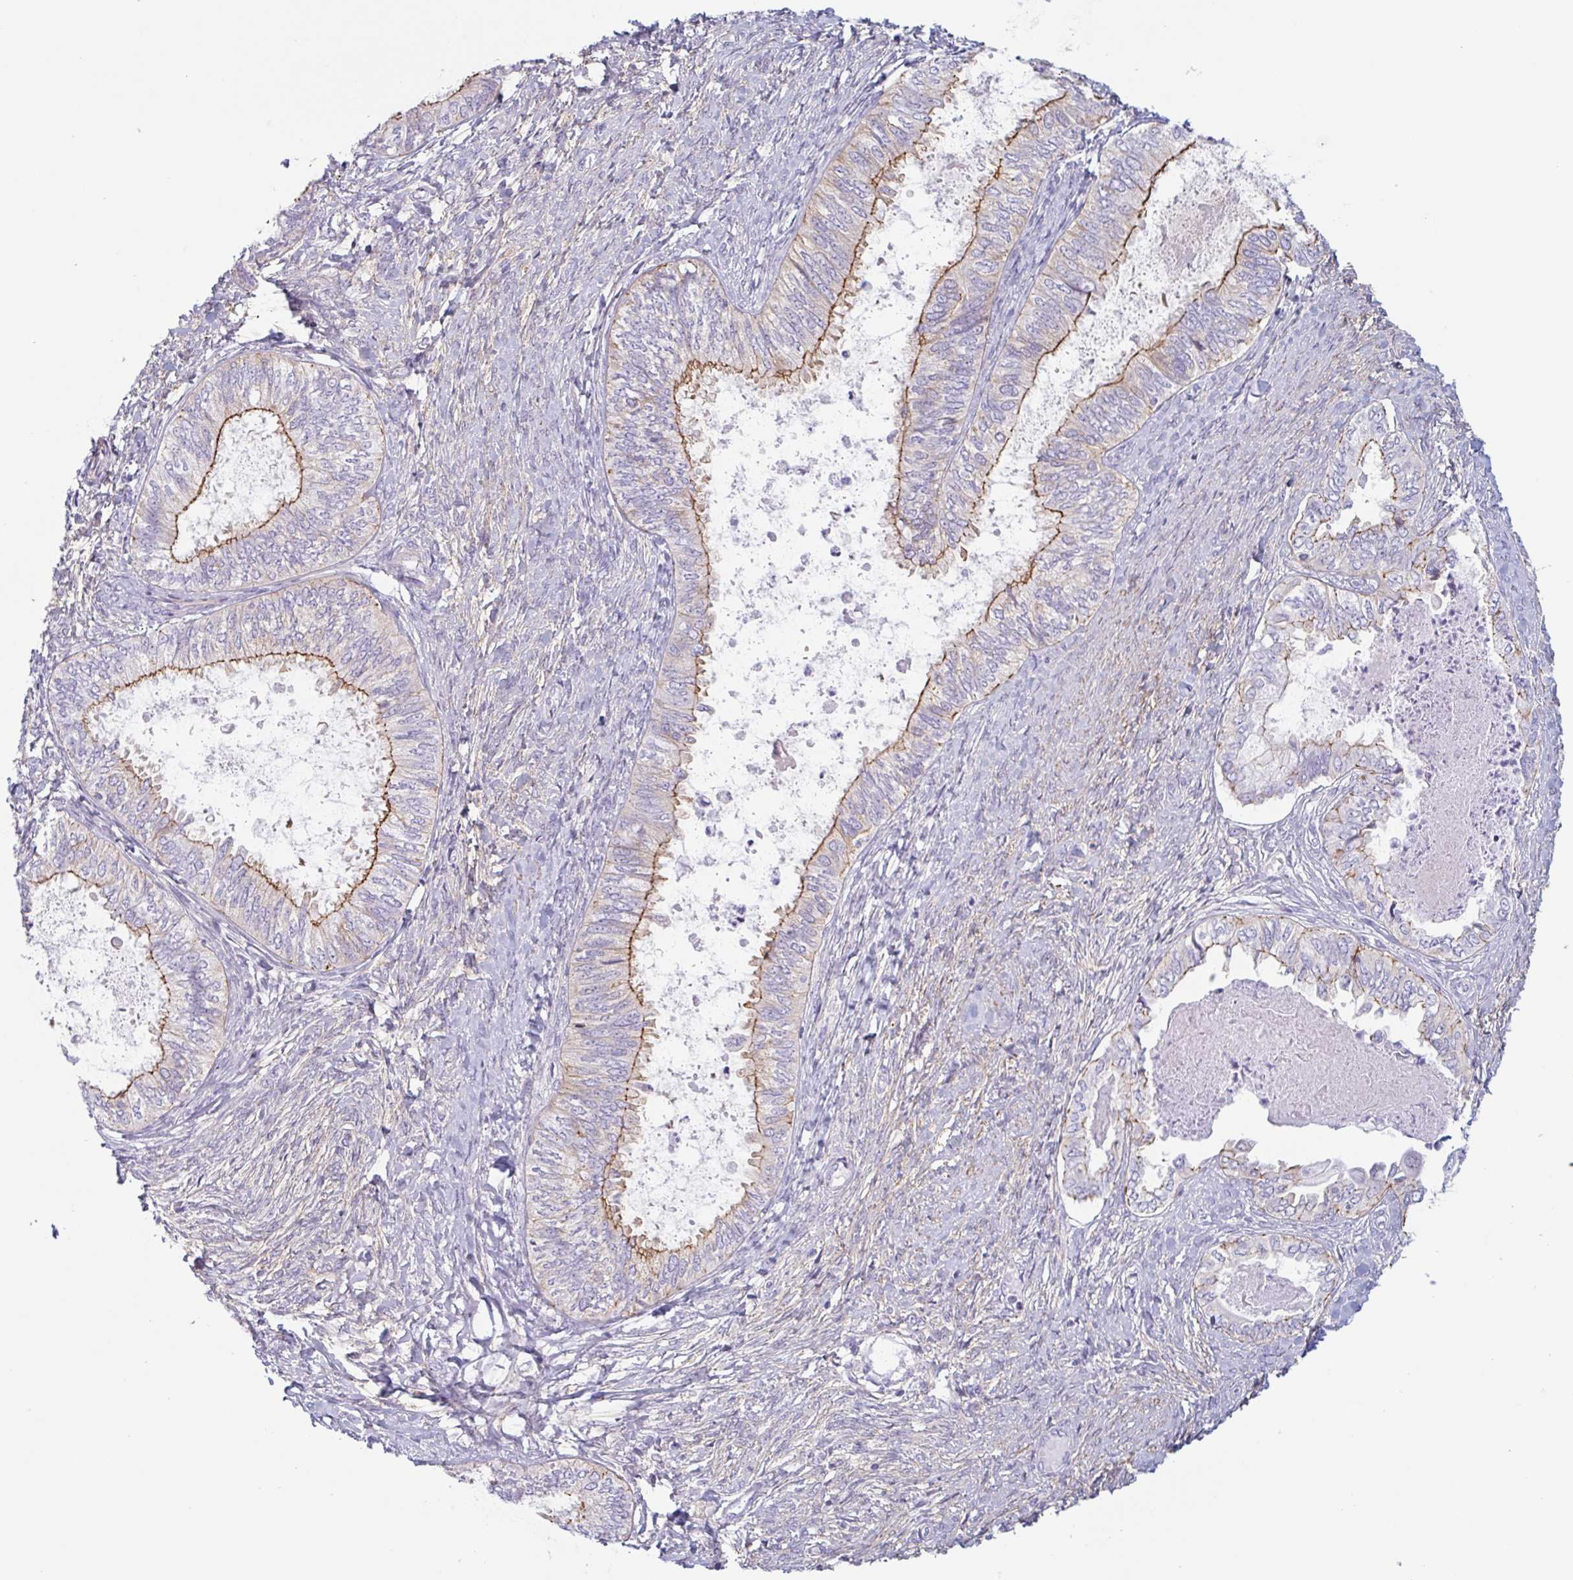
{"staining": {"intensity": "moderate", "quantity": "<25%", "location": "cytoplasmic/membranous"}, "tissue": "ovarian cancer", "cell_type": "Tumor cells", "image_type": "cancer", "snomed": [{"axis": "morphology", "description": "Carcinoma, endometroid"}, {"axis": "topography", "description": "Ovary"}], "caption": "IHC photomicrograph of neoplastic tissue: human ovarian cancer stained using immunohistochemistry shows low levels of moderate protein expression localized specifically in the cytoplasmic/membranous of tumor cells, appearing as a cytoplasmic/membranous brown color.", "gene": "MYH10", "patient": {"sex": "female", "age": 70}}